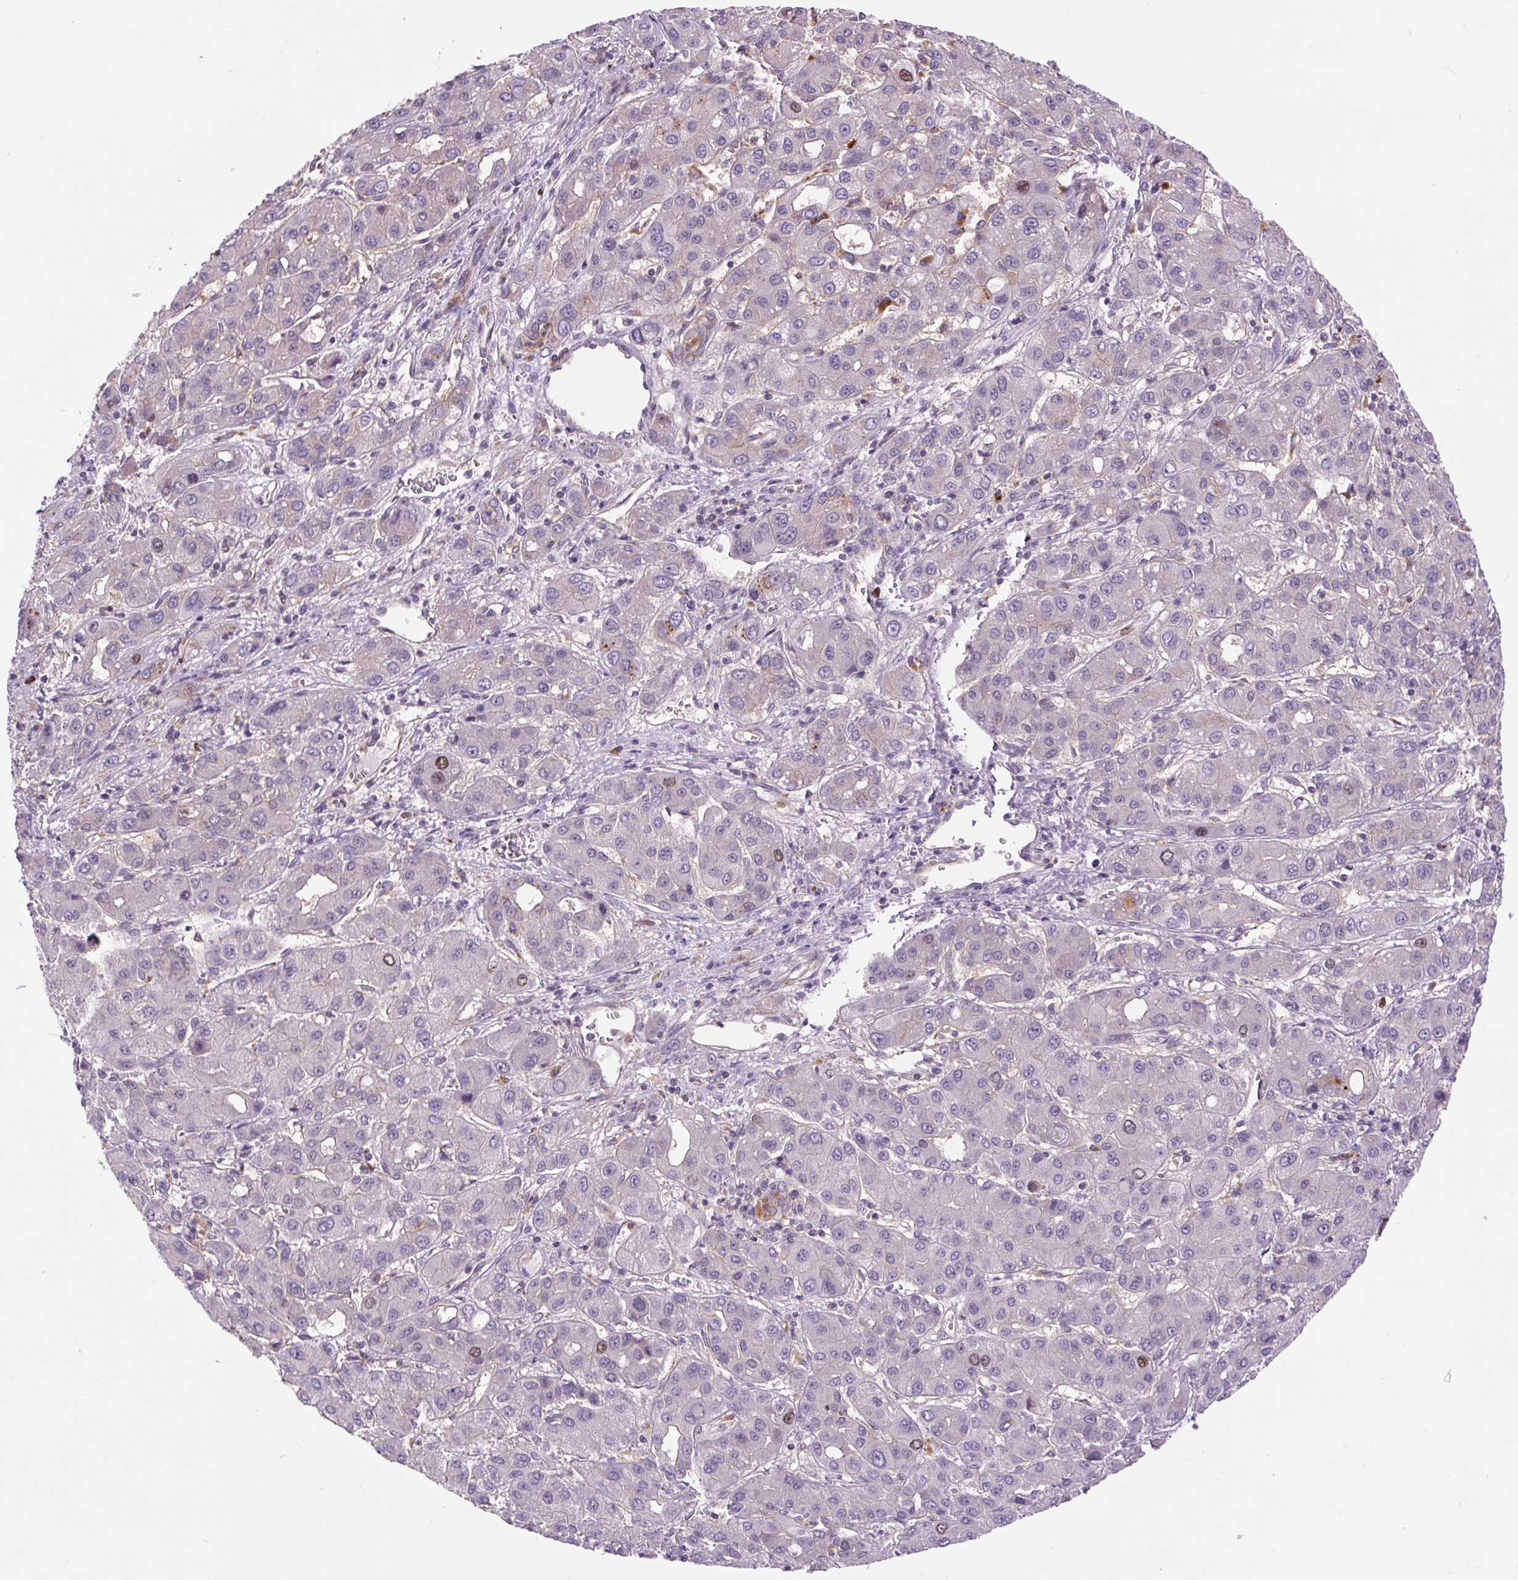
{"staining": {"intensity": "moderate", "quantity": "<25%", "location": "nuclear"}, "tissue": "liver cancer", "cell_type": "Tumor cells", "image_type": "cancer", "snomed": [{"axis": "morphology", "description": "Carcinoma, Hepatocellular, NOS"}, {"axis": "topography", "description": "Liver"}], "caption": "IHC (DAB (3,3'-diaminobenzidine)) staining of human hepatocellular carcinoma (liver) displays moderate nuclear protein positivity in approximately <25% of tumor cells.", "gene": "KIFC1", "patient": {"sex": "male", "age": 55}}